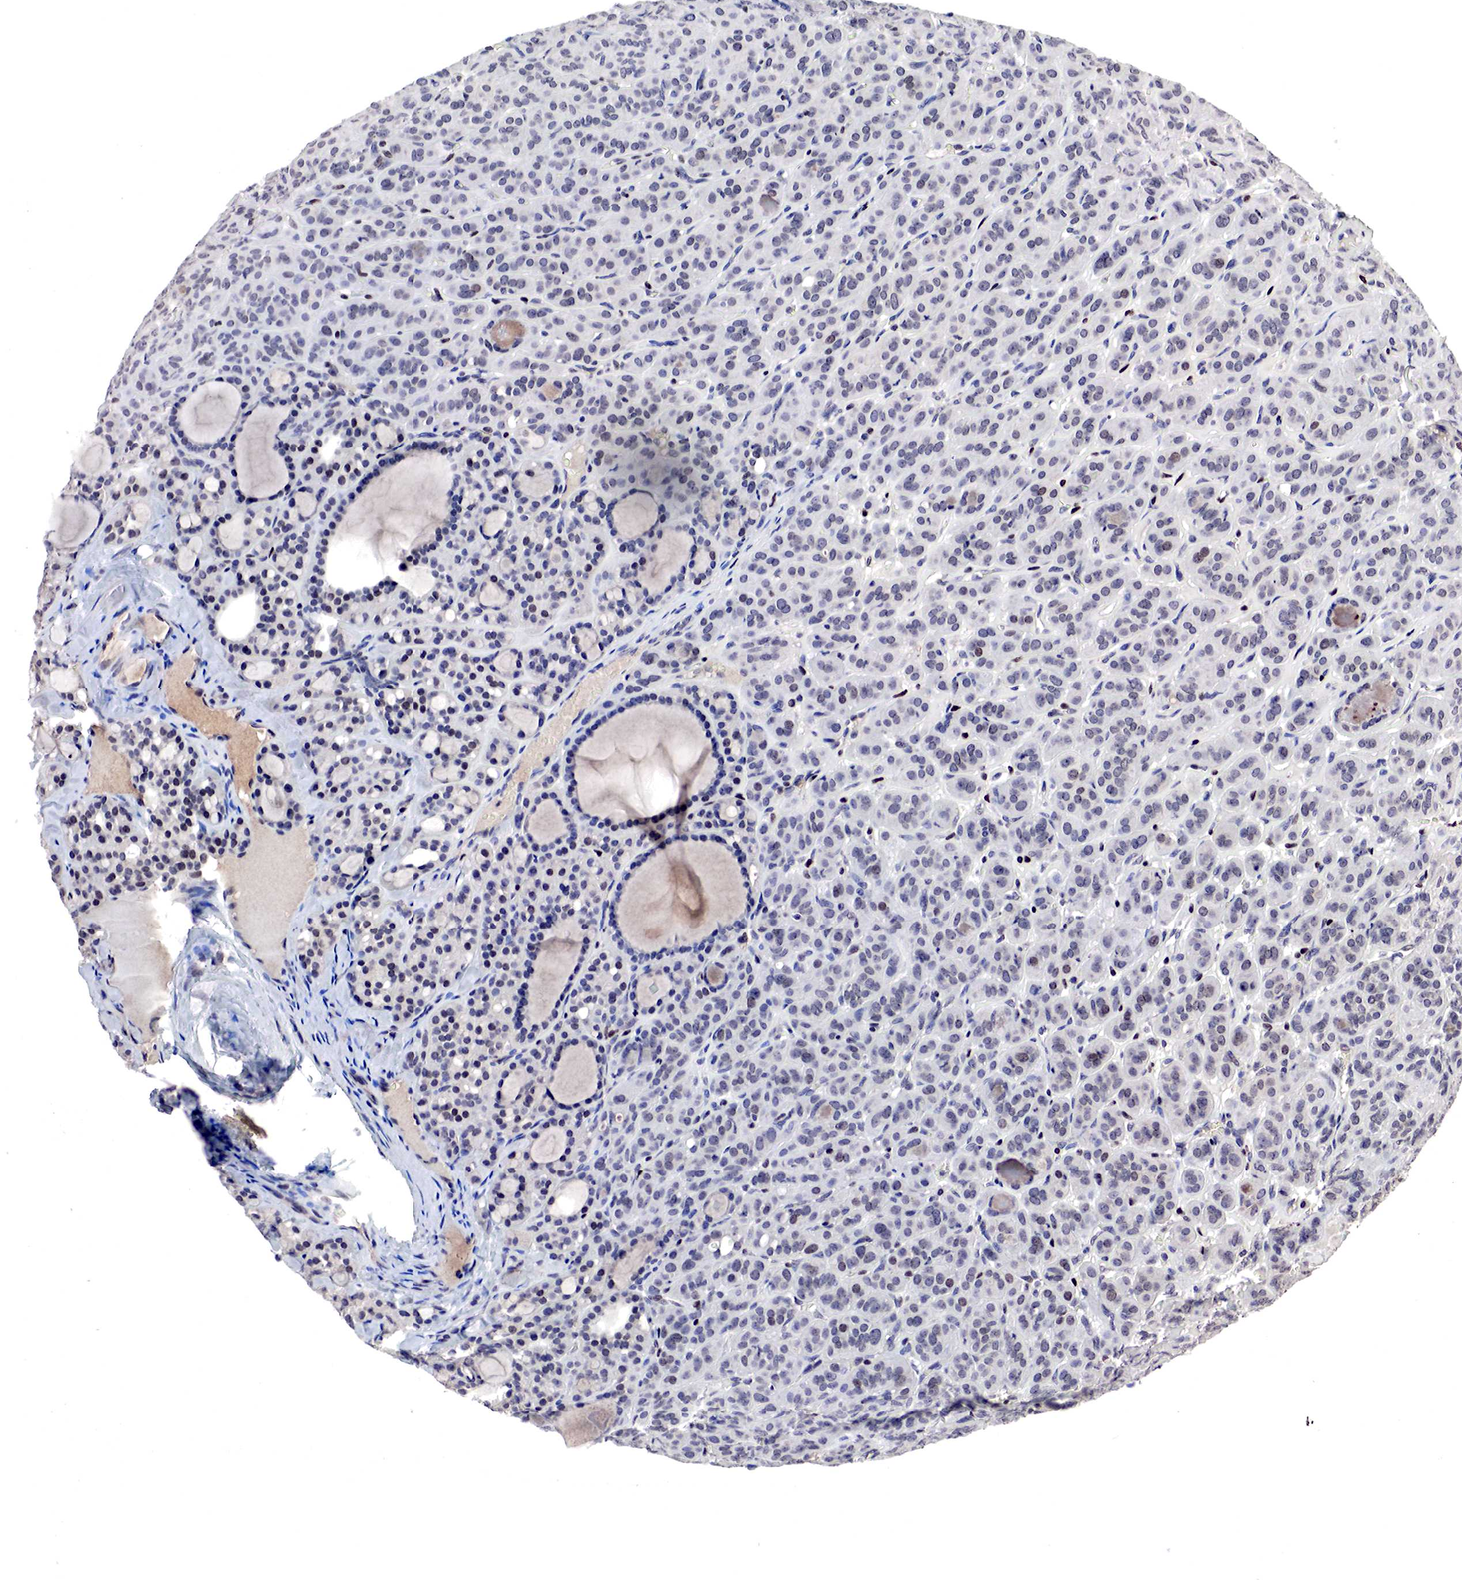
{"staining": {"intensity": "negative", "quantity": "none", "location": "none"}, "tissue": "thyroid cancer", "cell_type": "Tumor cells", "image_type": "cancer", "snomed": [{"axis": "morphology", "description": "Follicular adenoma carcinoma, NOS"}, {"axis": "topography", "description": "Thyroid gland"}], "caption": "Photomicrograph shows no protein positivity in tumor cells of thyroid cancer (follicular adenoma carcinoma) tissue. (DAB (3,3'-diaminobenzidine) immunohistochemistry, high magnification).", "gene": "DACH2", "patient": {"sex": "female", "age": 71}}